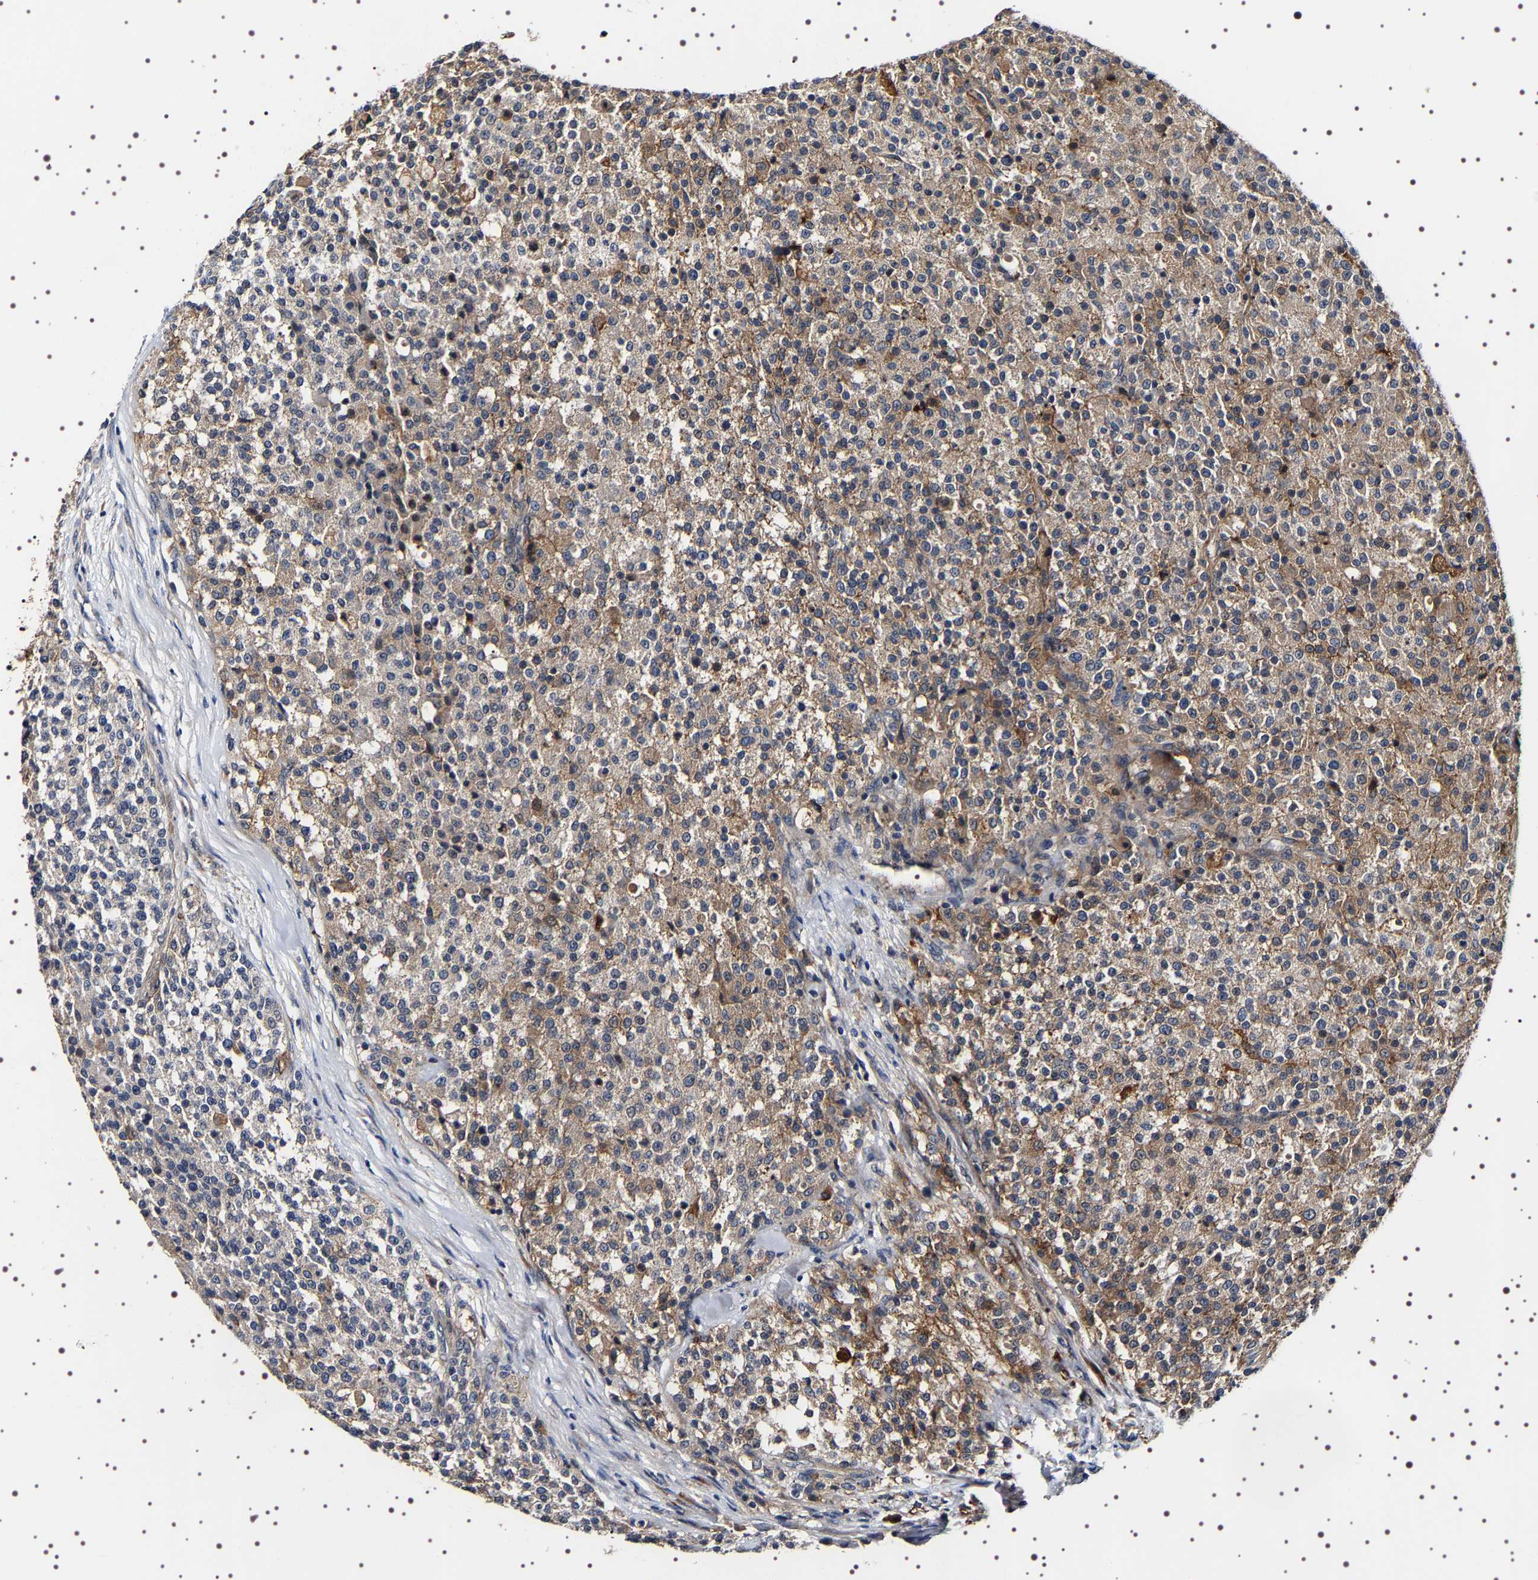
{"staining": {"intensity": "moderate", "quantity": ">75%", "location": "cytoplasmic/membranous"}, "tissue": "testis cancer", "cell_type": "Tumor cells", "image_type": "cancer", "snomed": [{"axis": "morphology", "description": "Seminoma, NOS"}, {"axis": "topography", "description": "Testis"}], "caption": "Testis cancer (seminoma) stained with a brown dye demonstrates moderate cytoplasmic/membranous positive positivity in approximately >75% of tumor cells.", "gene": "ALPL", "patient": {"sex": "male", "age": 59}}